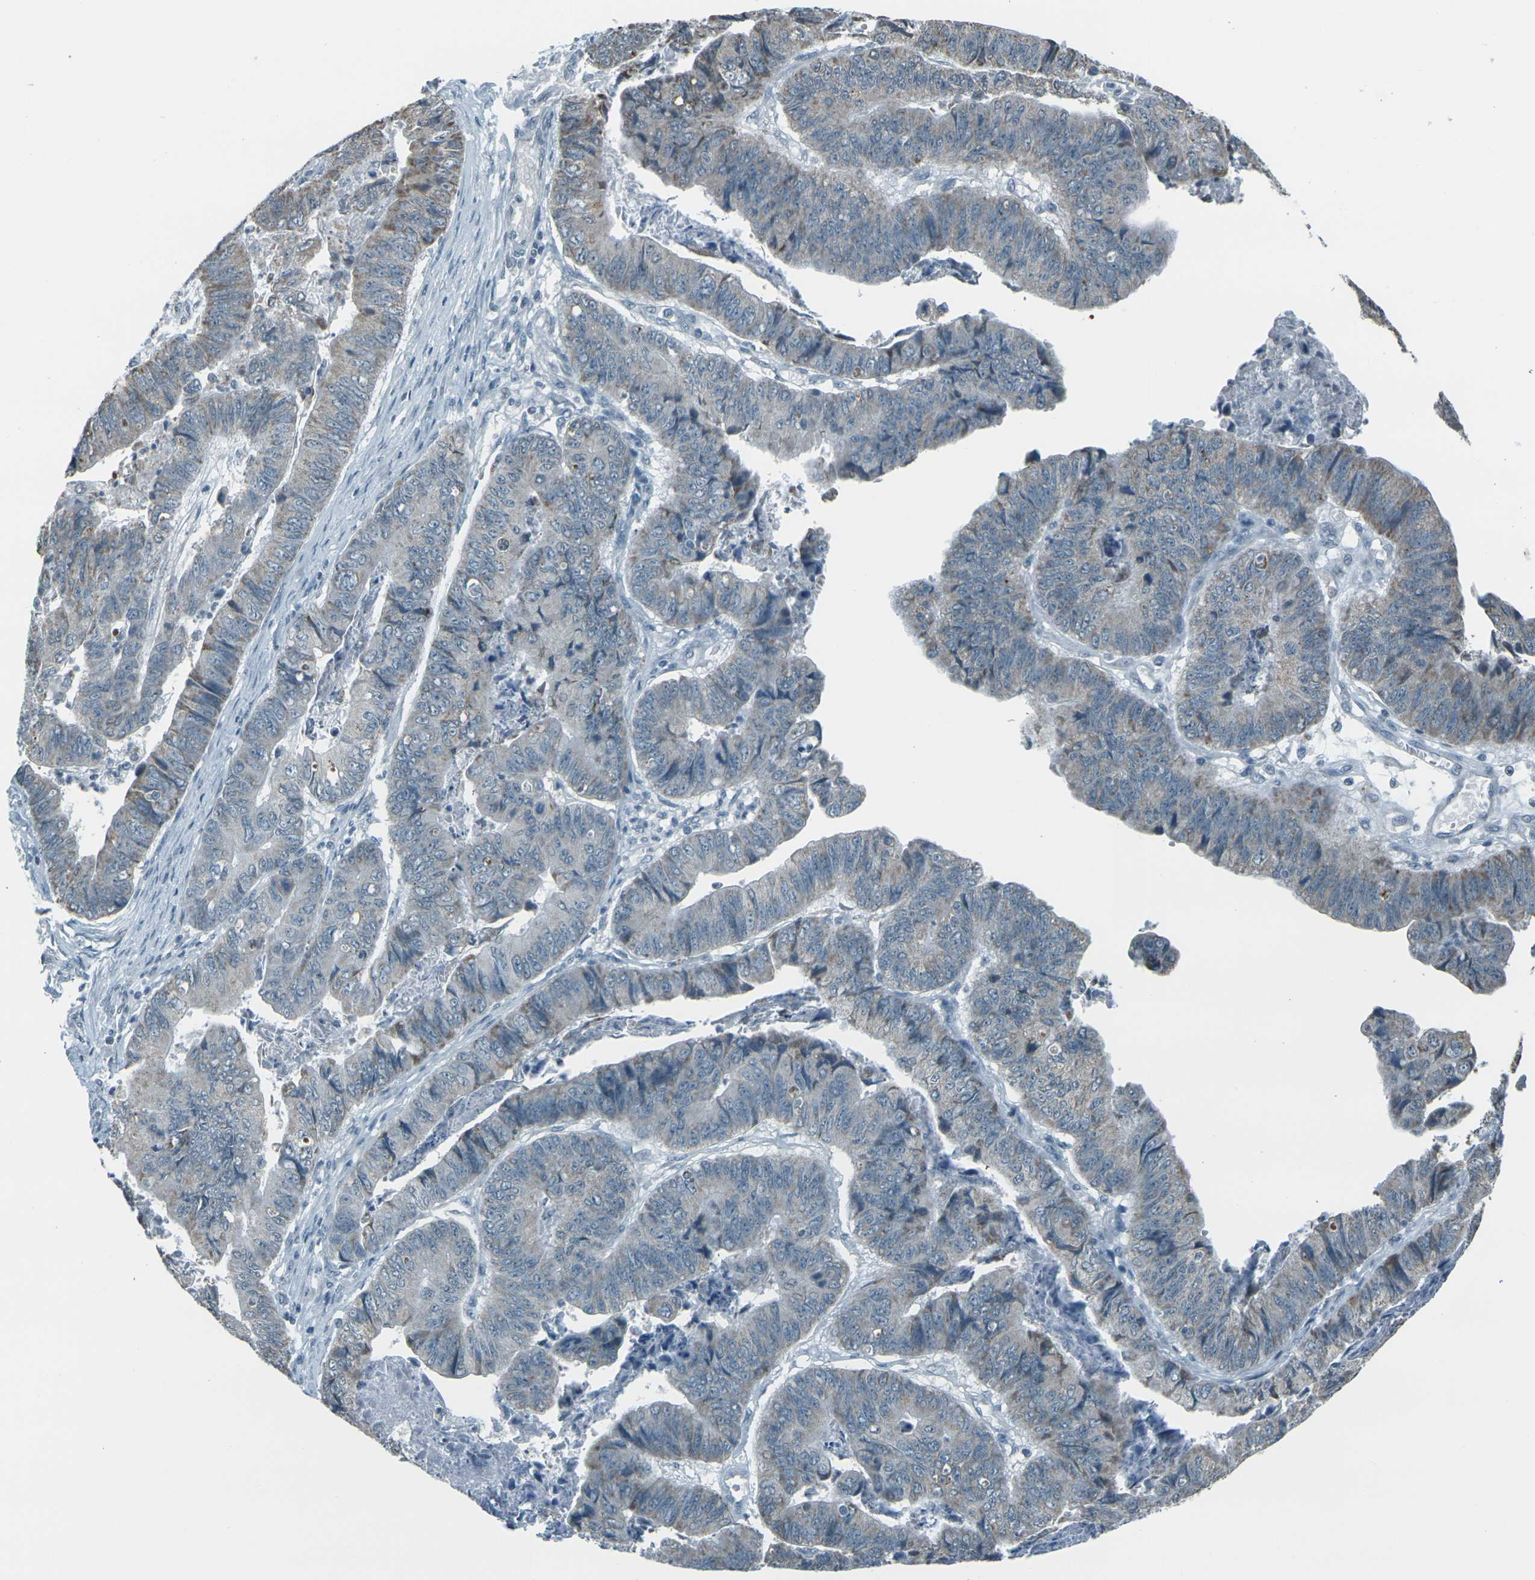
{"staining": {"intensity": "weak", "quantity": "25%-75%", "location": "cytoplasmic/membranous"}, "tissue": "stomach cancer", "cell_type": "Tumor cells", "image_type": "cancer", "snomed": [{"axis": "morphology", "description": "Adenocarcinoma, NOS"}, {"axis": "topography", "description": "Stomach, lower"}], "caption": "Weak cytoplasmic/membranous expression for a protein is present in about 25%-75% of tumor cells of adenocarcinoma (stomach) using IHC.", "gene": "H2BC1", "patient": {"sex": "male", "age": 77}}